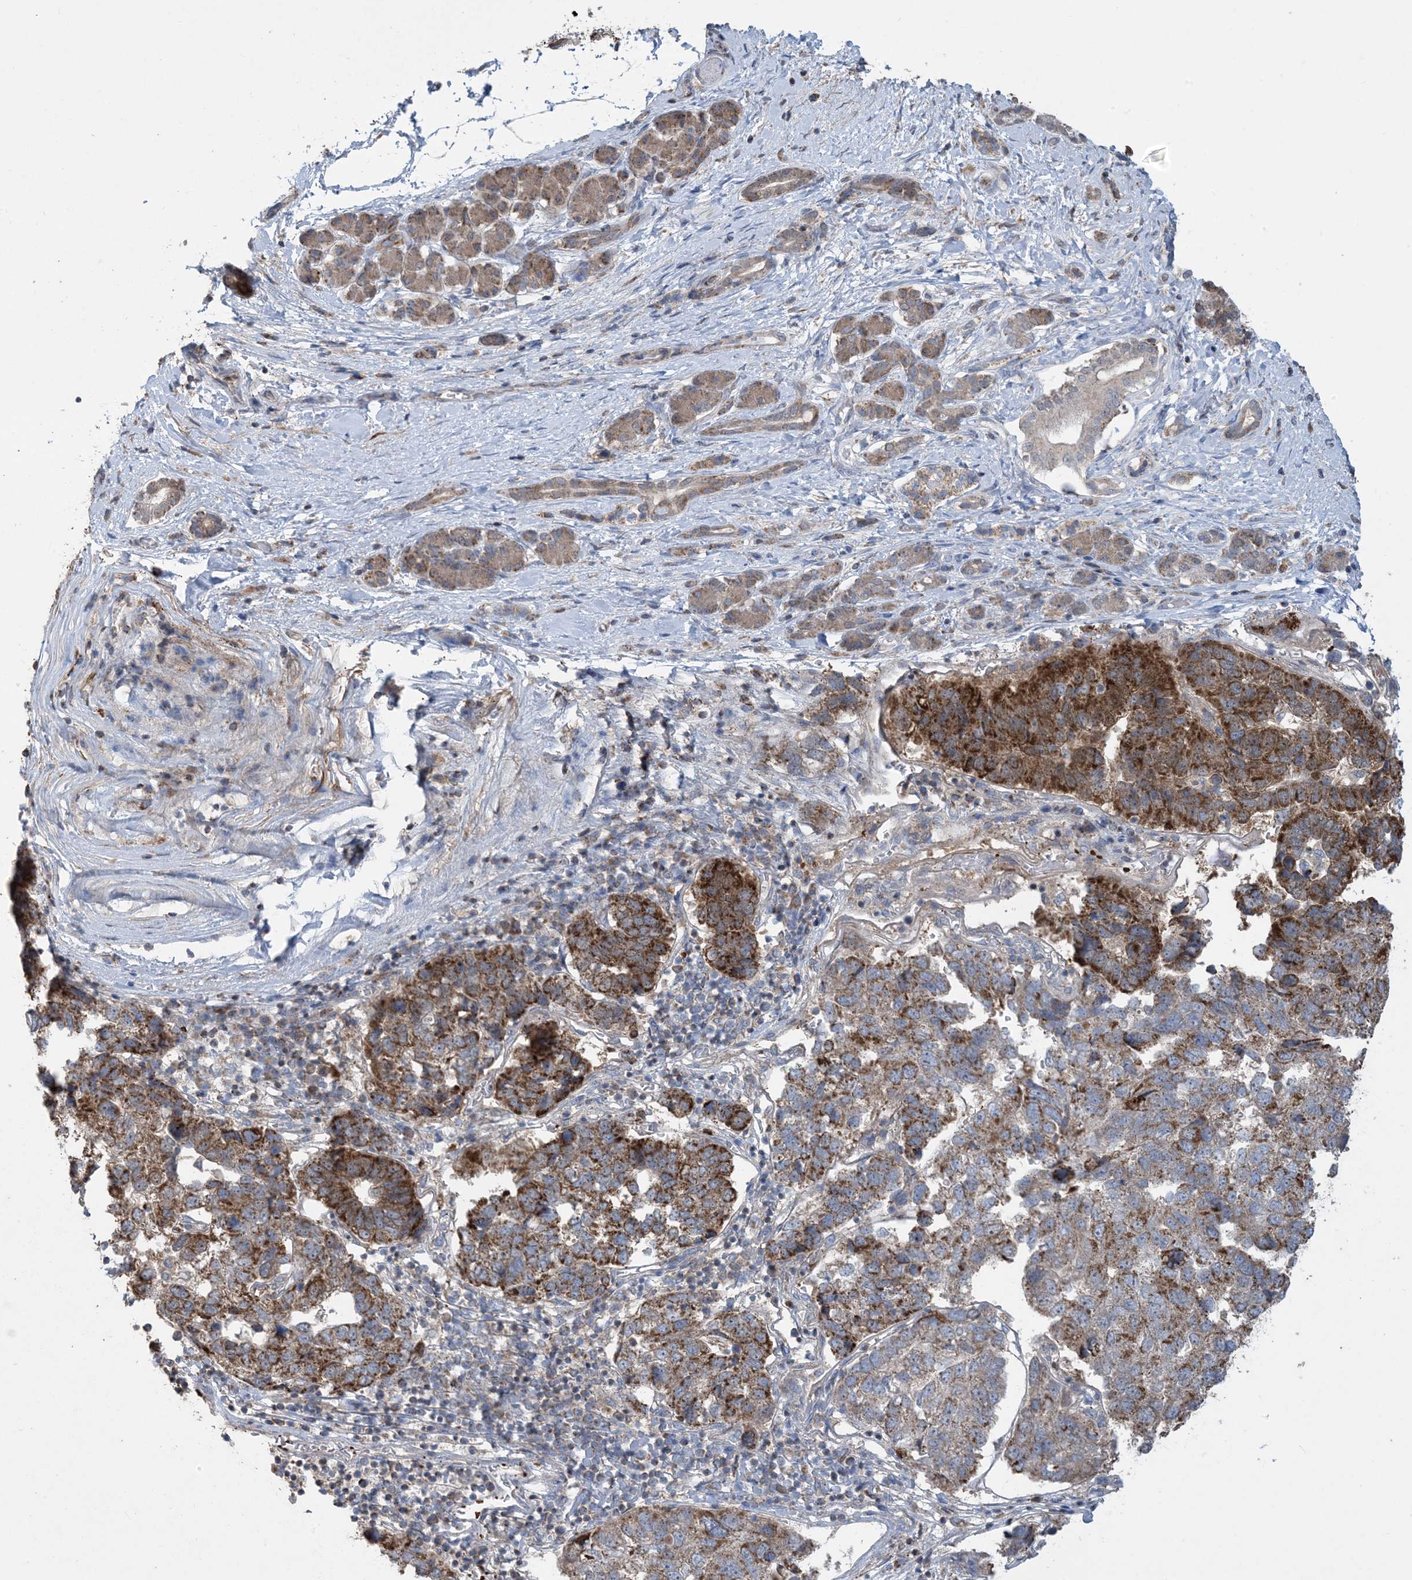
{"staining": {"intensity": "strong", "quantity": "25%-75%", "location": "cytoplasmic/membranous"}, "tissue": "pancreatic cancer", "cell_type": "Tumor cells", "image_type": "cancer", "snomed": [{"axis": "morphology", "description": "Adenocarcinoma, NOS"}, {"axis": "topography", "description": "Pancreas"}], "caption": "IHC photomicrograph of human pancreatic cancer (adenocarcinoma) stained for a protein (brown), which displays high levels of strong cytoplasmic/membranous staining in about 25%-75% of tumor cells.", "gene": "ECHDC1", "patient": {"sex": "female", "age": 61}}